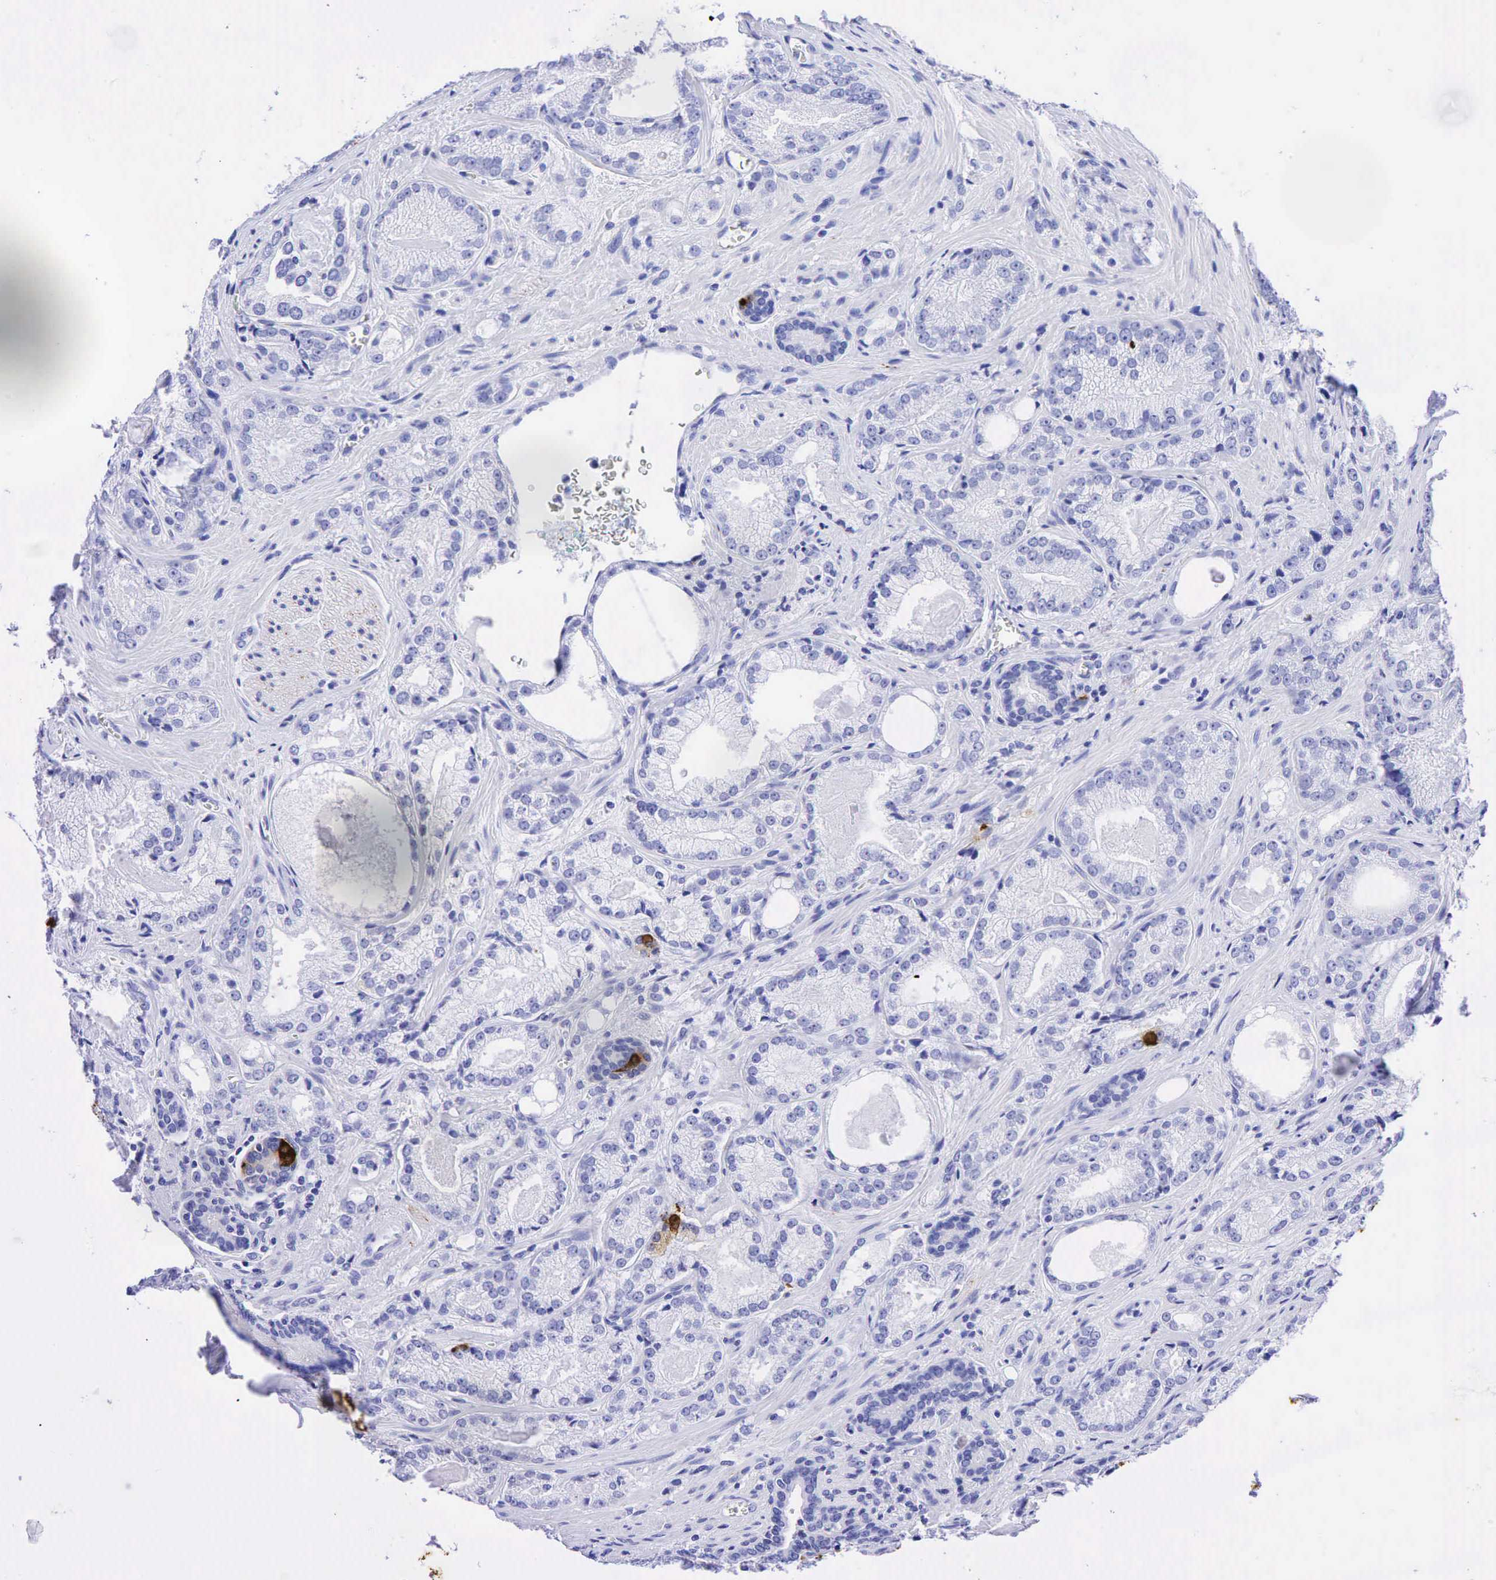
{"staining": {"intensity": "negative", "quantity": "none", "location": "none"}, "tissue": "prostate cancer", "cell_type": "Tumor cells", "image_type": "cancer", "snomed": [{"axis": "morphology", "description": "Adenocarcinoma, Medium grade"}, {"axis": "topography", "description": "Prostate"}], "caption": "Tumor cells show no significant expression in prostate medium-grade adenocarcinoma.", "gene": "CHGA", "patient": {"sex": "male", "age": 68}}